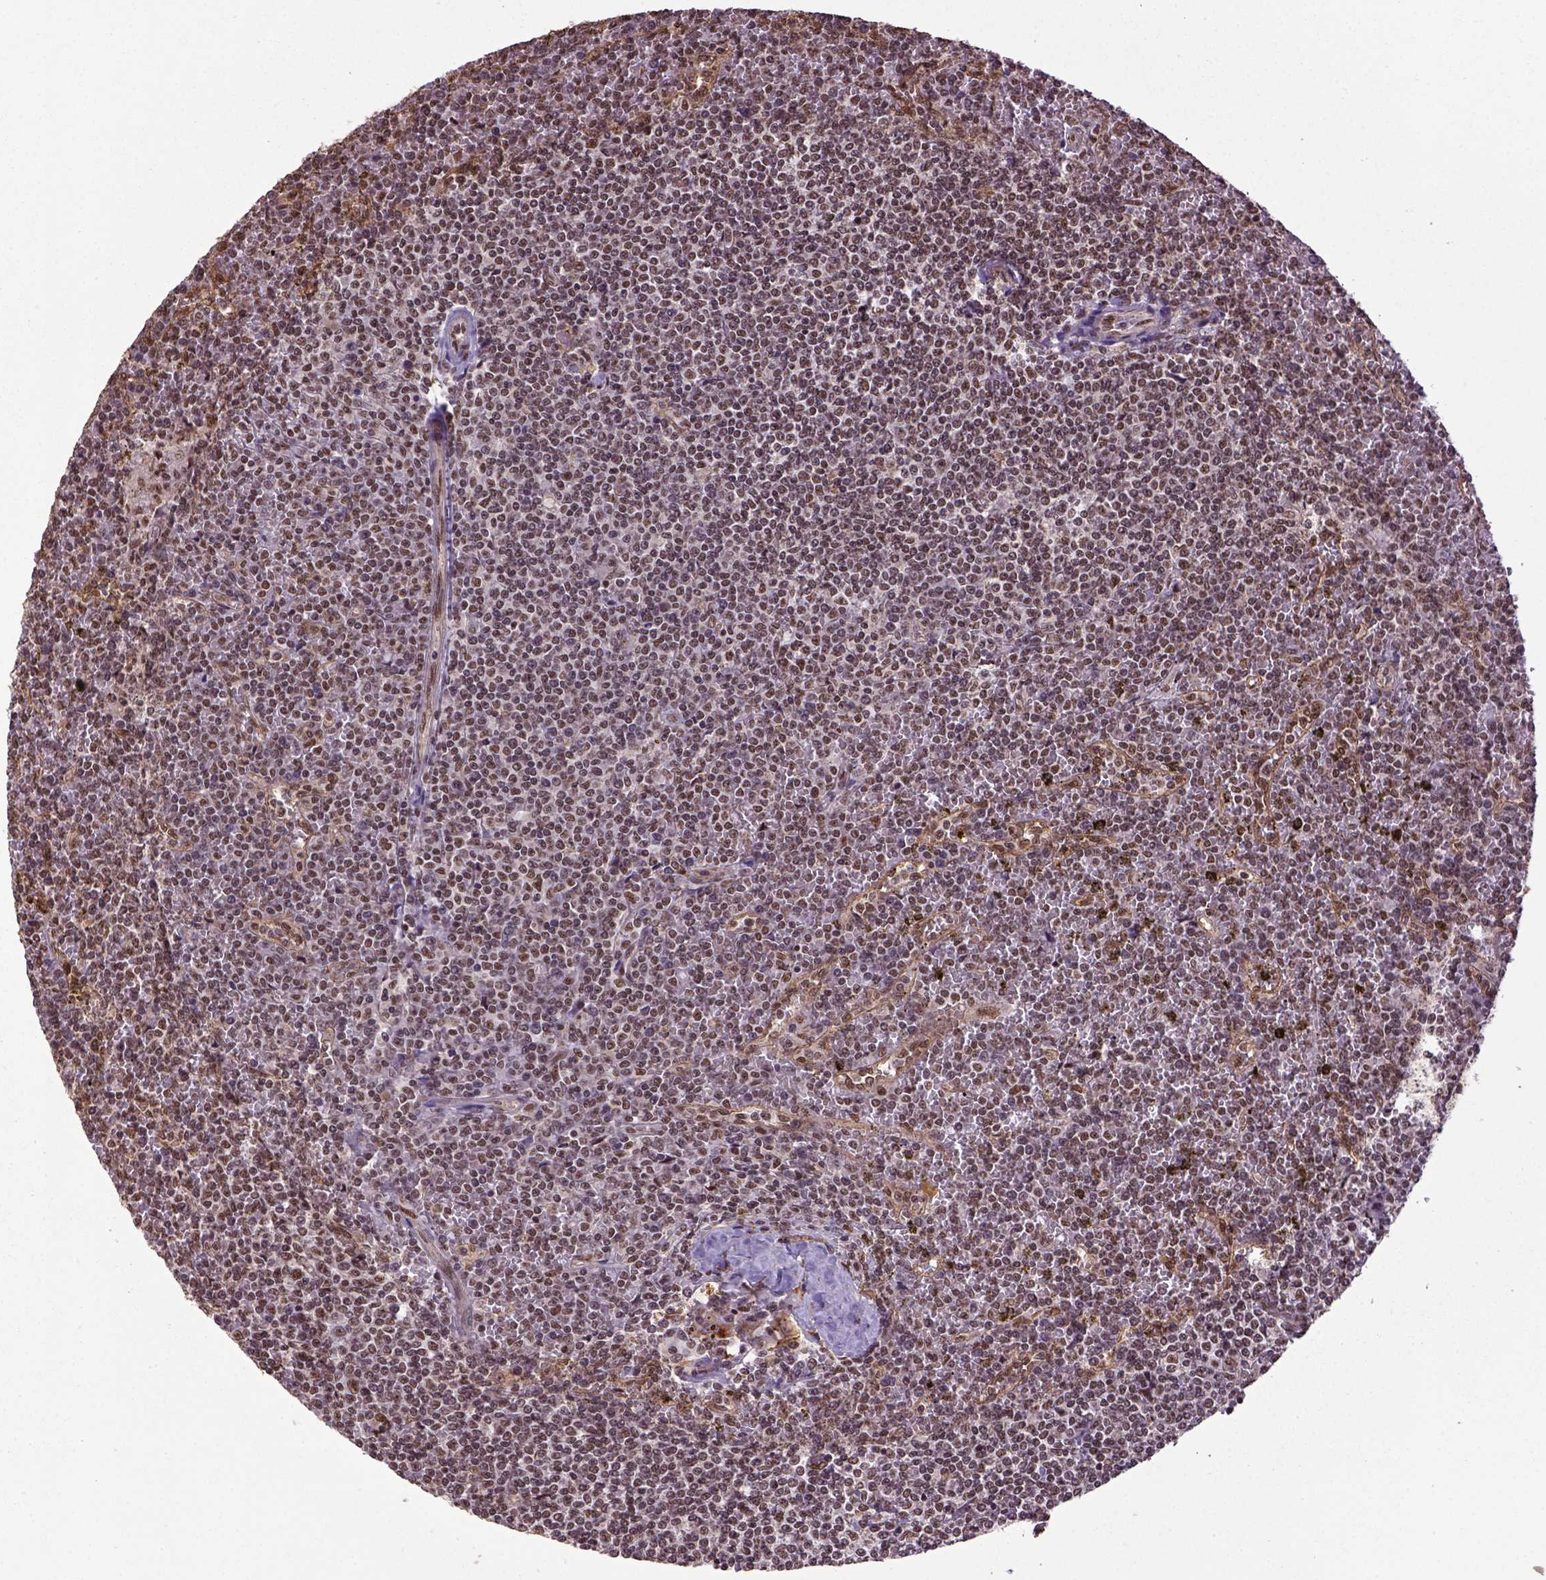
{"staining": {"intensity": "moderate", "quantity": ">75%", "location": "nuclear"}, "tissue": "lymphoma", "cell_type": "Tumor cells", "image_type": "cancer", "snomed": [{"axis": "morphology", "description": "Malignant lymphoma, non-Hodgkin's type, Low grade"}, {"axis": "topography", "description": "Spleen"}], "caption": "This image exhibits low-grade malignant lymphoma, non-Hodgkin's type stained with immunohistochemistry (IHC) to label a protein in brown. The nuclear of tumor cells show moderate positivity for the protein. Nuclei are counter-stained blue.", "gene": "PPIG", "patient": {"sex": "female", "age": 19}}